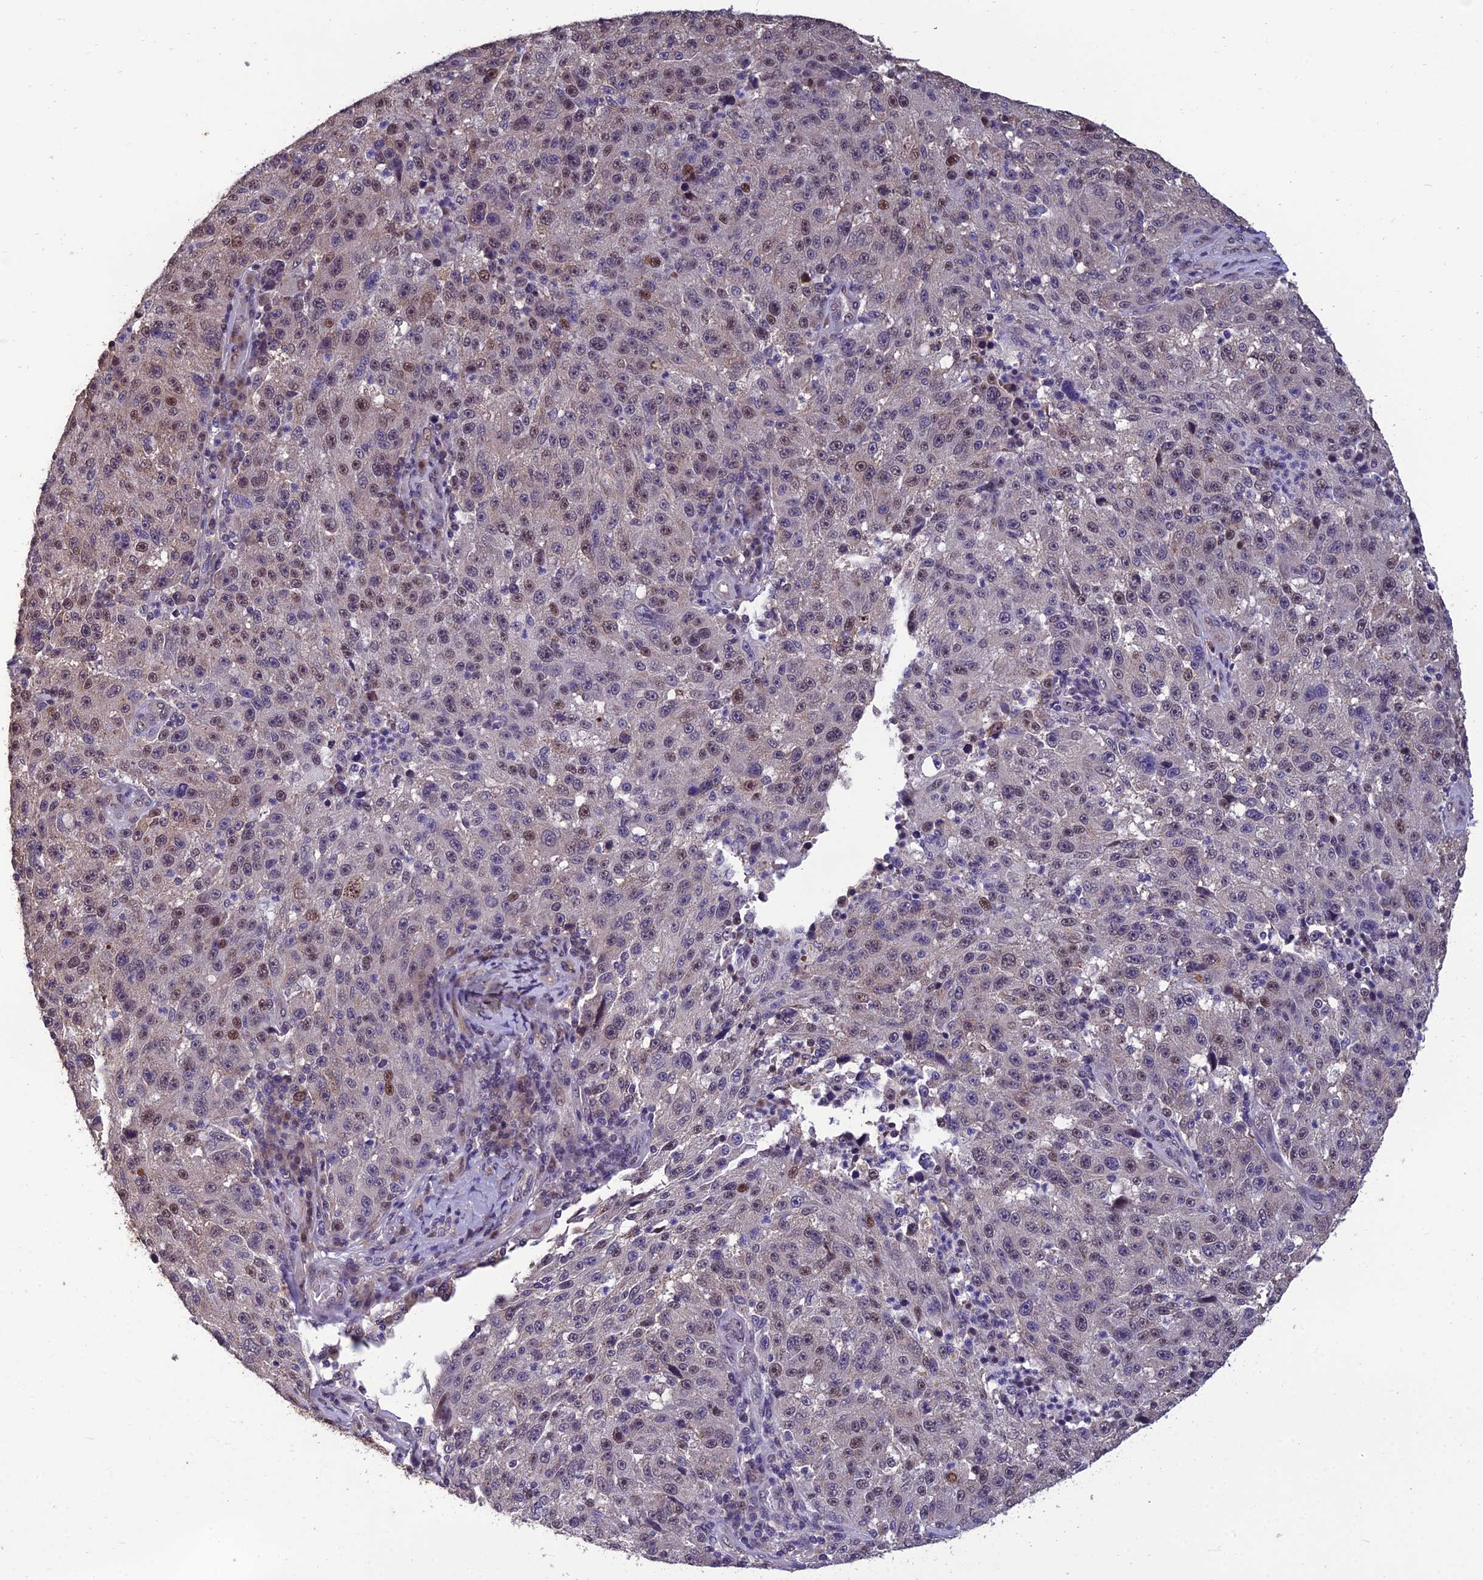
{"staining": {"intensity": "moderate", "quantity": "<25%", "location": "nuclear"}, "tissue": "melanoma", "cell_type": "Tumor cells", "image_type": "cancer", "snomed": [{"axis": "morphology", "description": "Malignant melanoma, NOS"}, {"axis": "topography", "description": "Skin"}], "caption": "IHC (DAB (3,3'-diaminobenzidine)) staining of melanoma shows moderate nuclear protein staining in about <25% of tumor cells.", "gene": "GRWD1", "patient": {"sex": "male", "age": 53}}